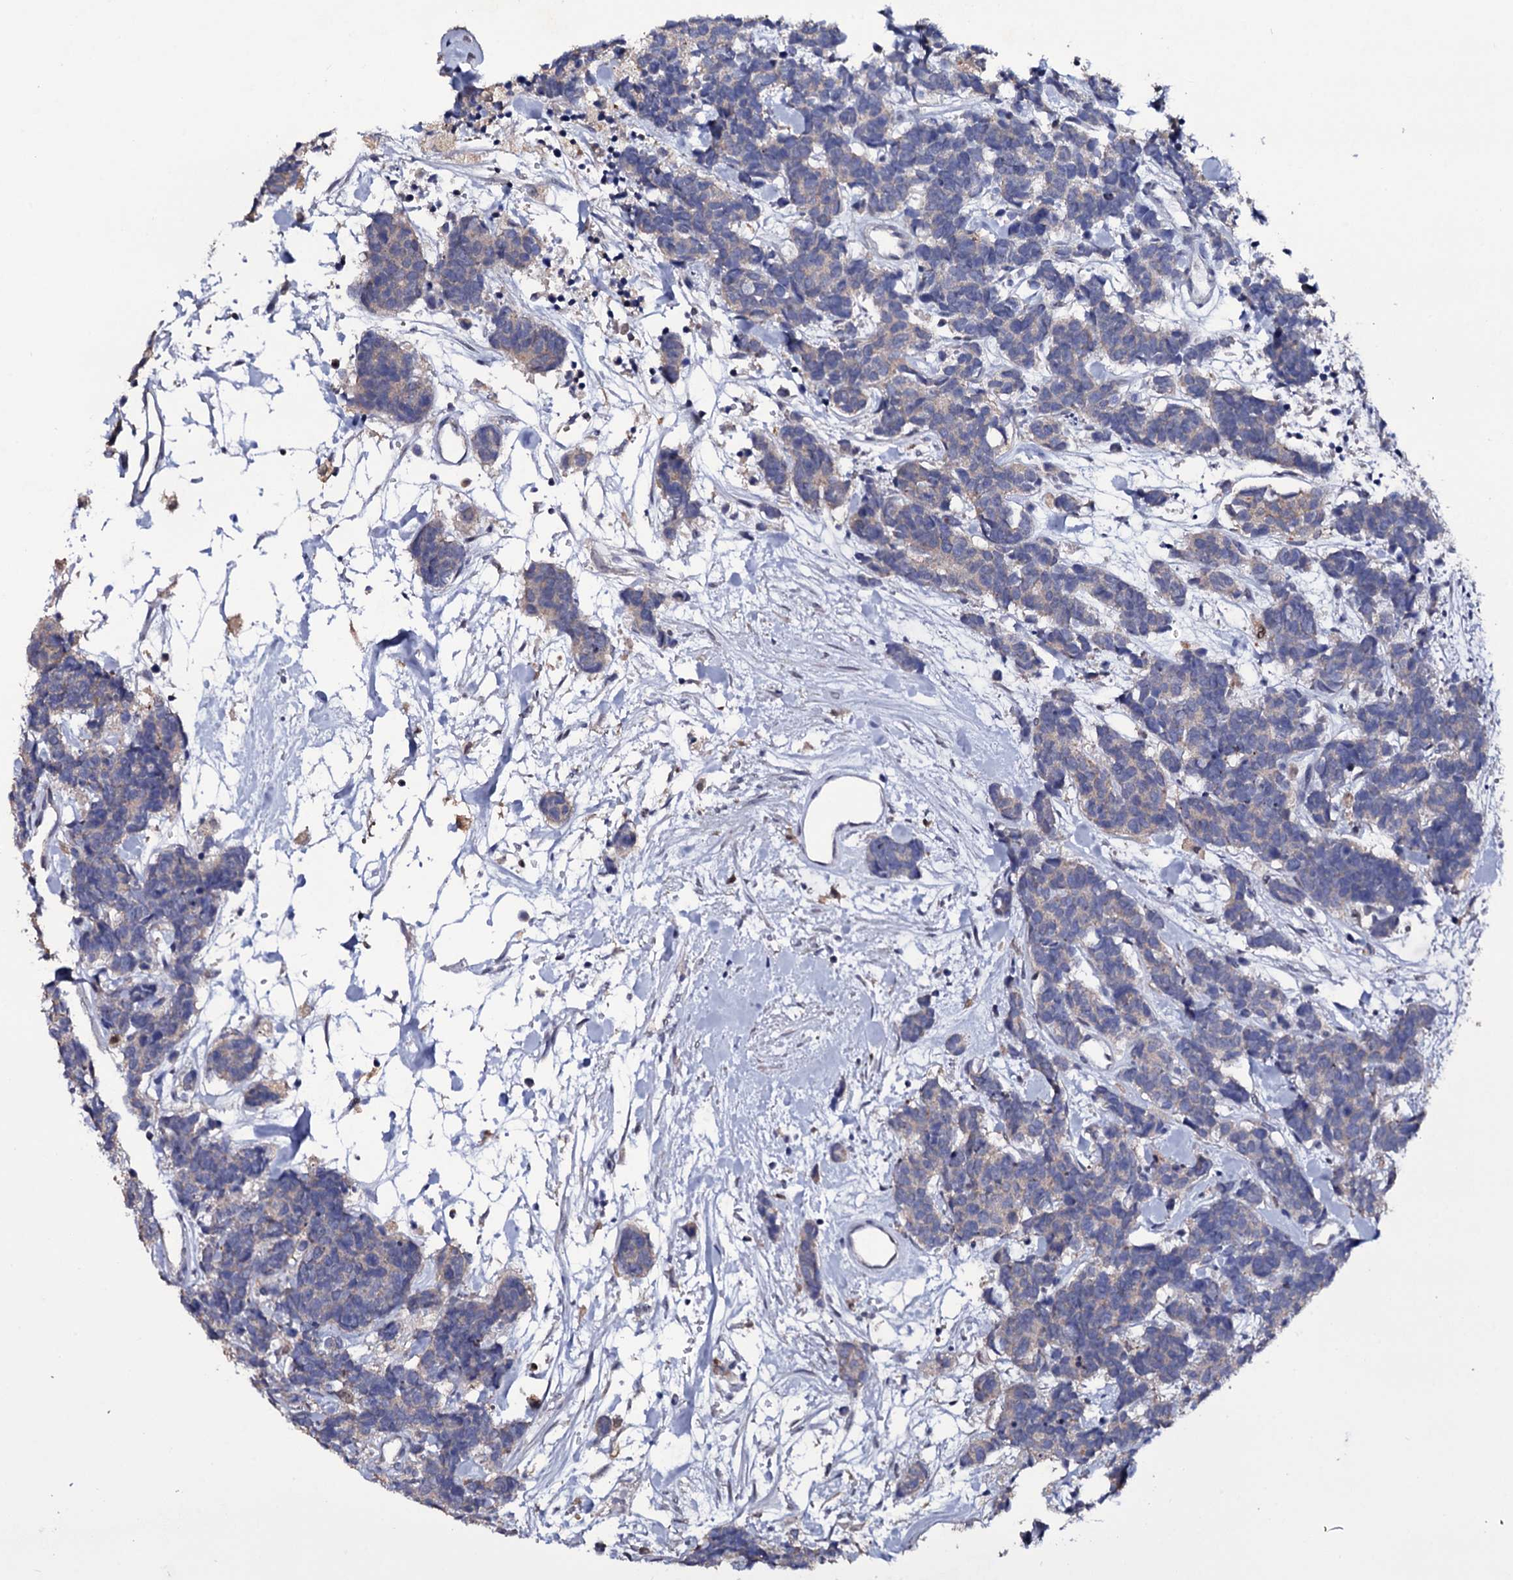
{"staining": {"intensity": "weak", "quantity": "25%-75%", "location": "cytoplasmic/membranous"}, "tissue": "carcinoid", "cell_type": "Tumor cells", "image_type": "cancer", "snomed": [{"axis": "morphology", "description": "Carcinoma, NOS"}, {"axis": "morphology", "description": "Carcinoid, malignant, NOS"}, {"axis": "topography", "description": "Urinary bladder"}], "caption": "Protein expression analysis of human carcinoid reveals weak cytoplasmic/membranous staining in approximately 25%-75% of tumor cells. The staining was performed using DAB, with brown indicating positive protein expression. Nuclei are stained blue with hematoxylin.", "gene": "CRYL1", "patient": {"sex": "male", "age": 57}}